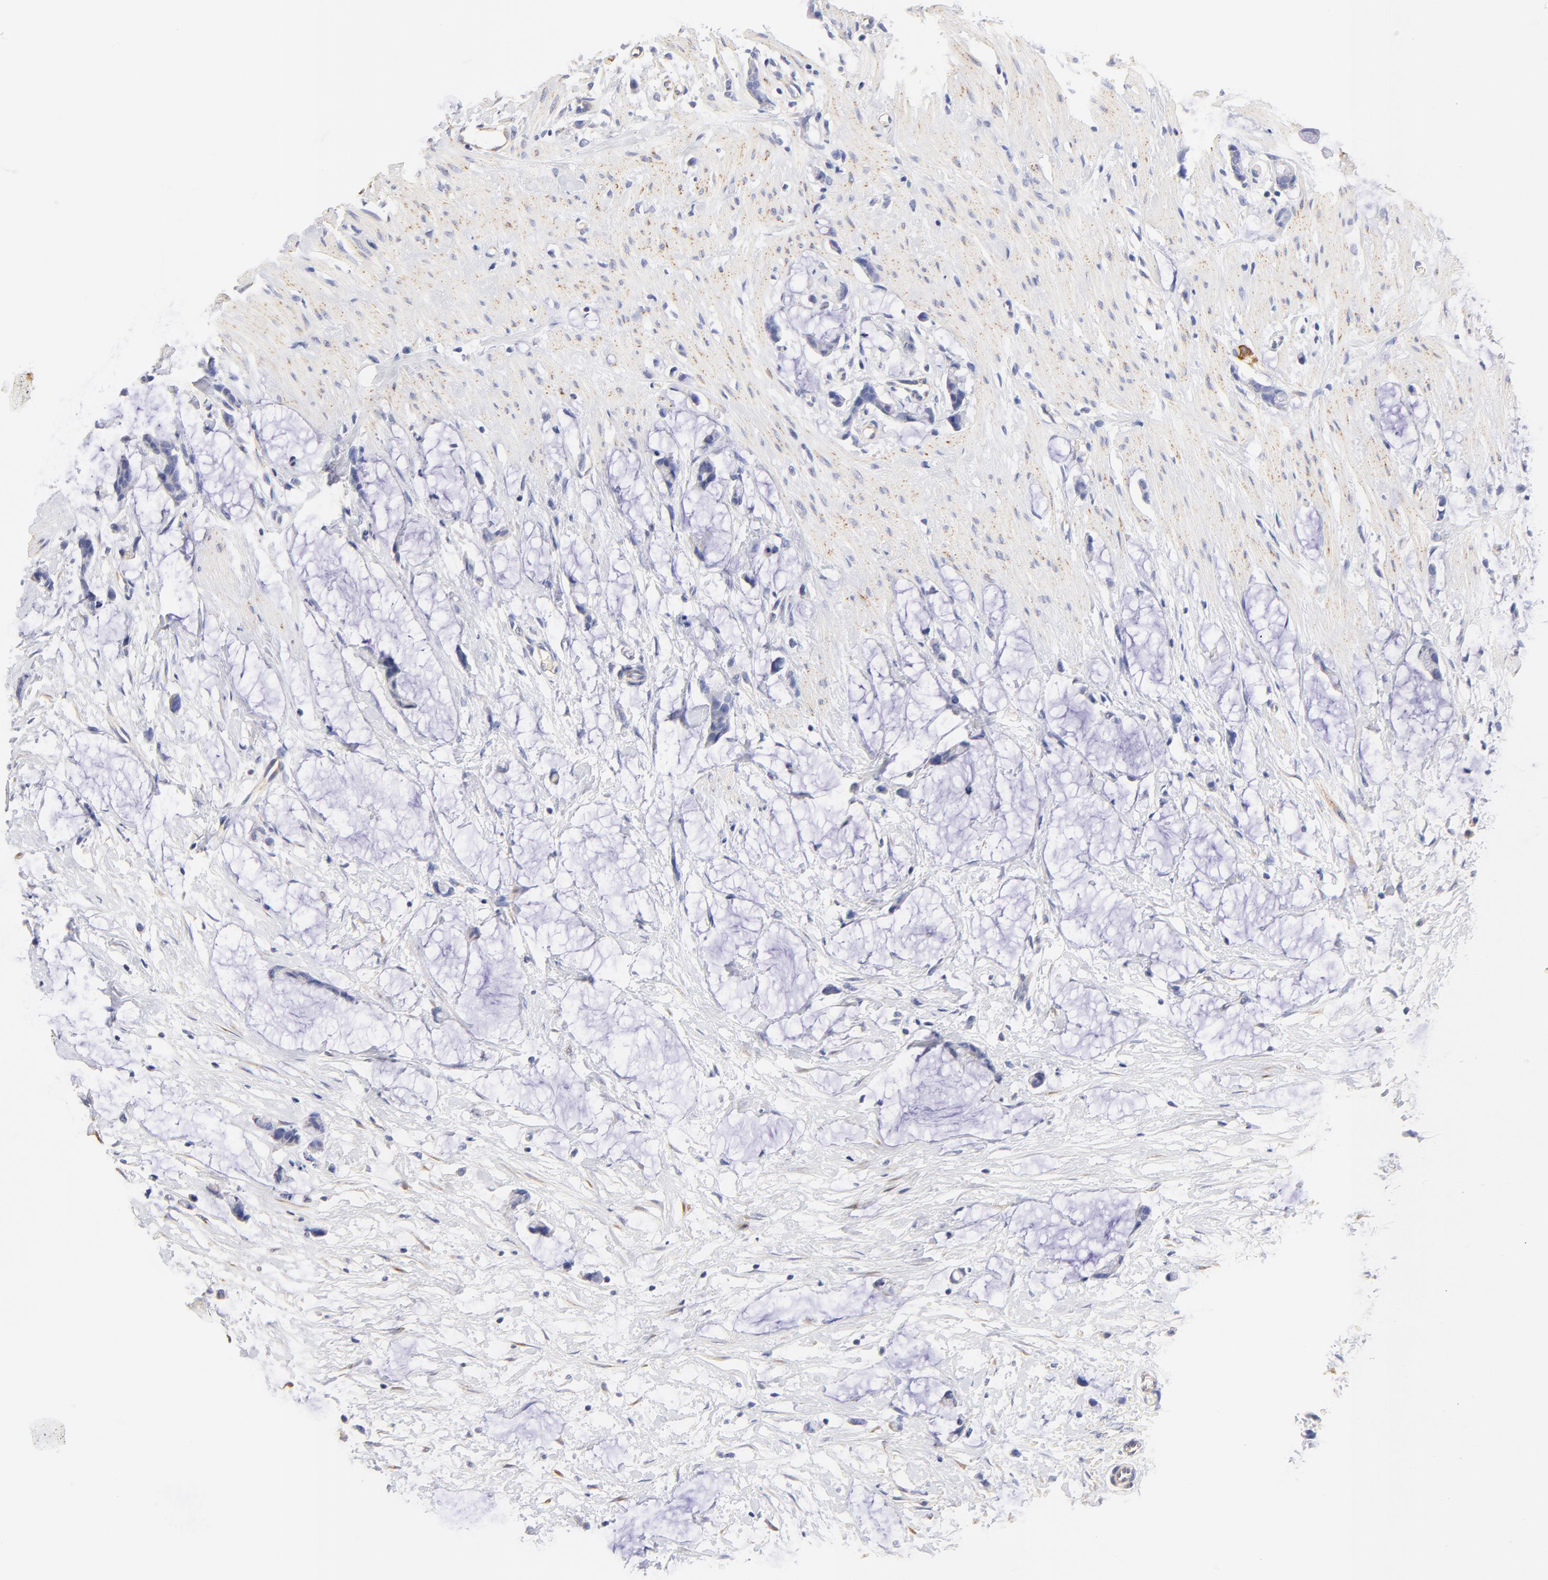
{"staining": {"intensity": "negative", "quantity": "none", "location": "none"}, "tissue": "colorectal cancer", "cell_type": "Tumor cells", "image_type": "cancer", "snomed": [{"axis": "morphology", "description": "Adenocarcinoma, NOS"}, {"axis": "topography", "description": "Colon"}], "caption": "Immunohistochemistry (IHC) histopathology image of human colorectal cancer (adenocarcinoma) stained for a protein (brown), which reveals no expression in tumor cells.", "gene": "HS3ST1", "patient": {"sex": "male", "age": 14}}